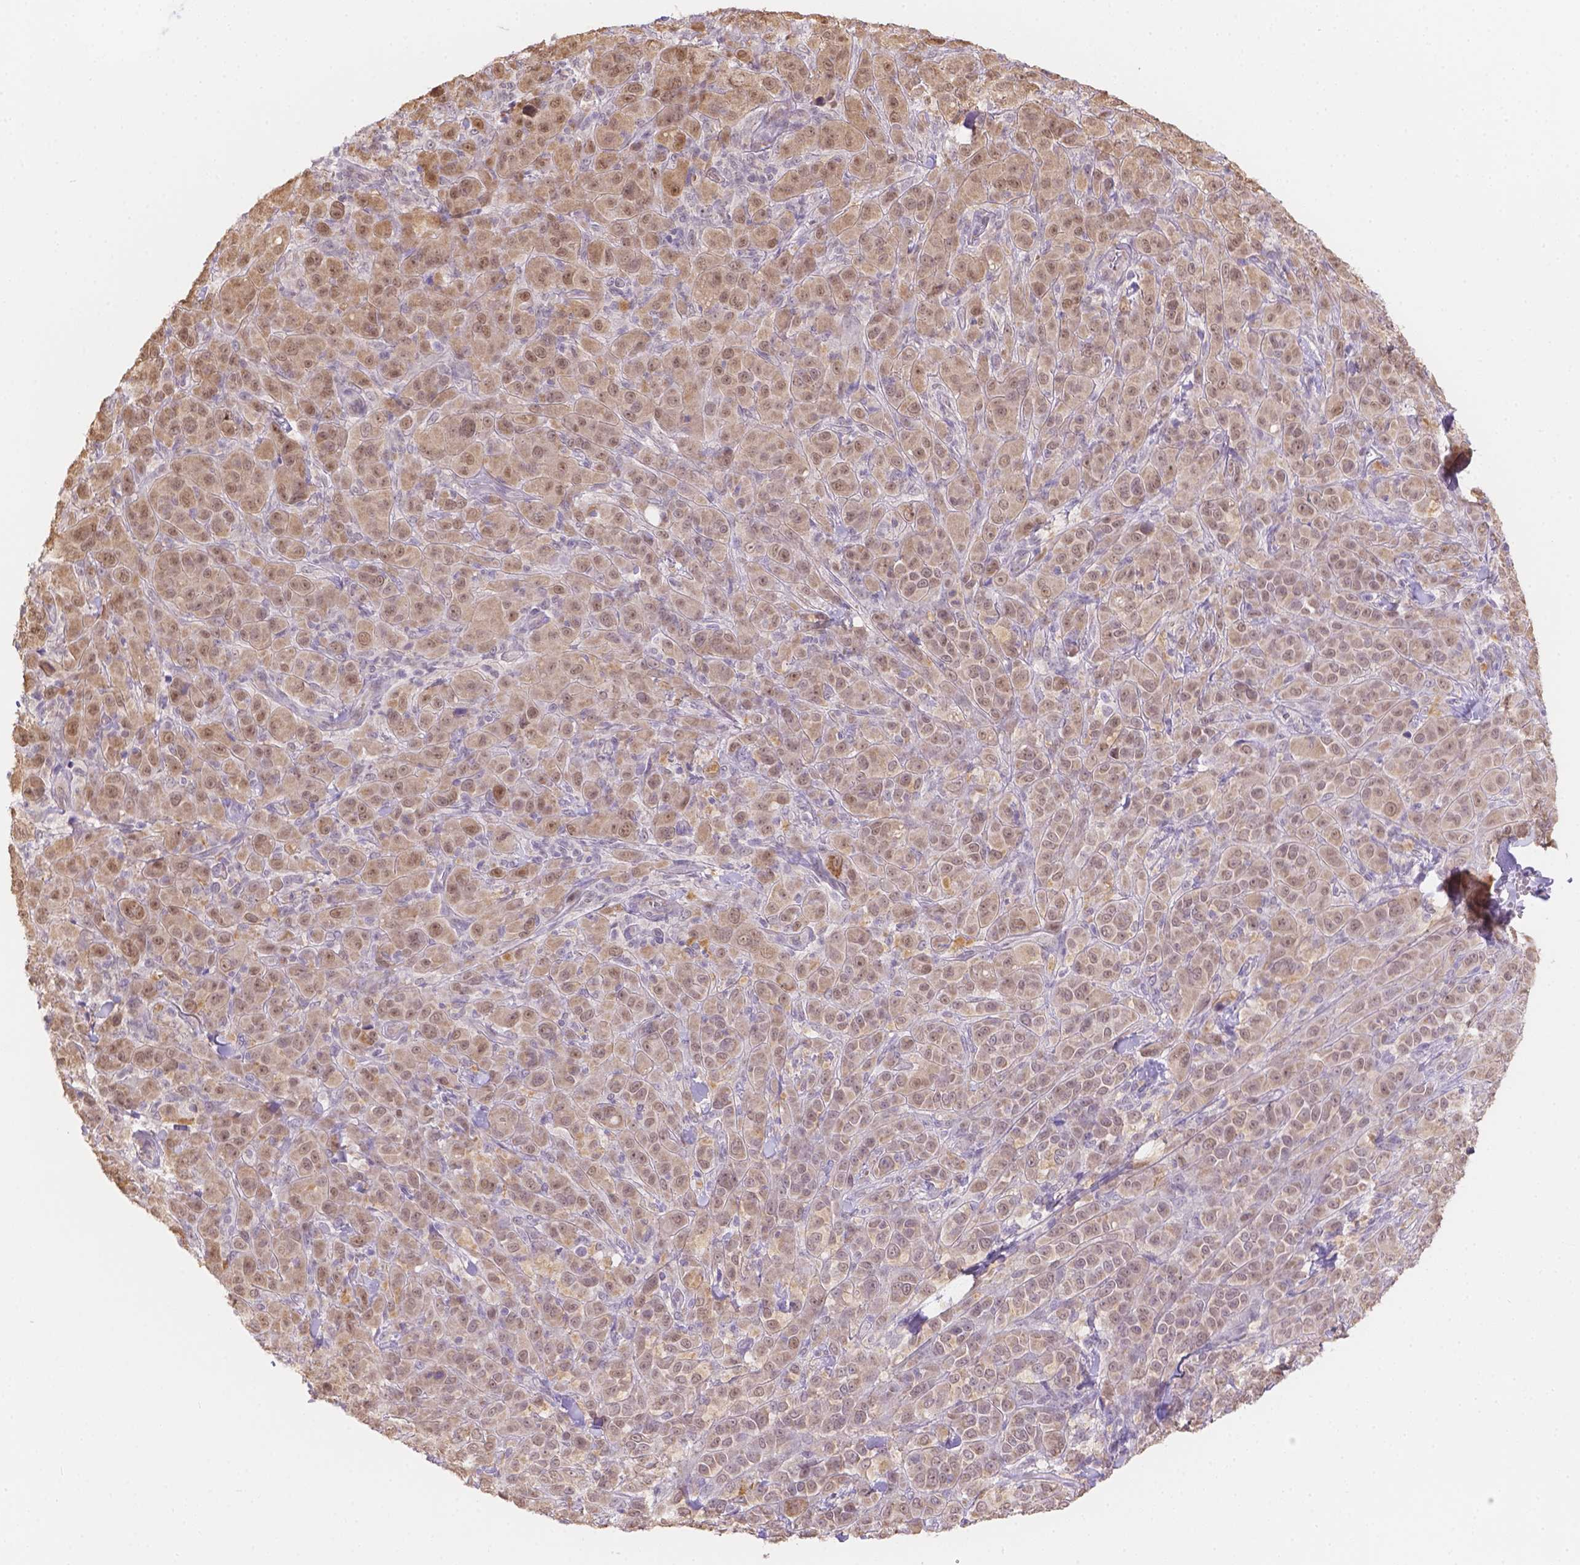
{"staining": {"intensity": "moderate", "quantity": ">75%", "location": "cytoplasmic/membranous"}, "tissue": "melanoma", "cell_type": "Tumor cells", "image_type": "cancer", "snomed": [{"axis": "morphology", "description": "Malignant melanoma, NOS"}, {"axis": "topography", "description": "Skin"}], "caption": "Melanoma stained for a protein shows moderate cytoplasmic/membranous positivity in tumor cells.", "gene": "NXPE2", "patient": {"sex": "female", "age": 87}}